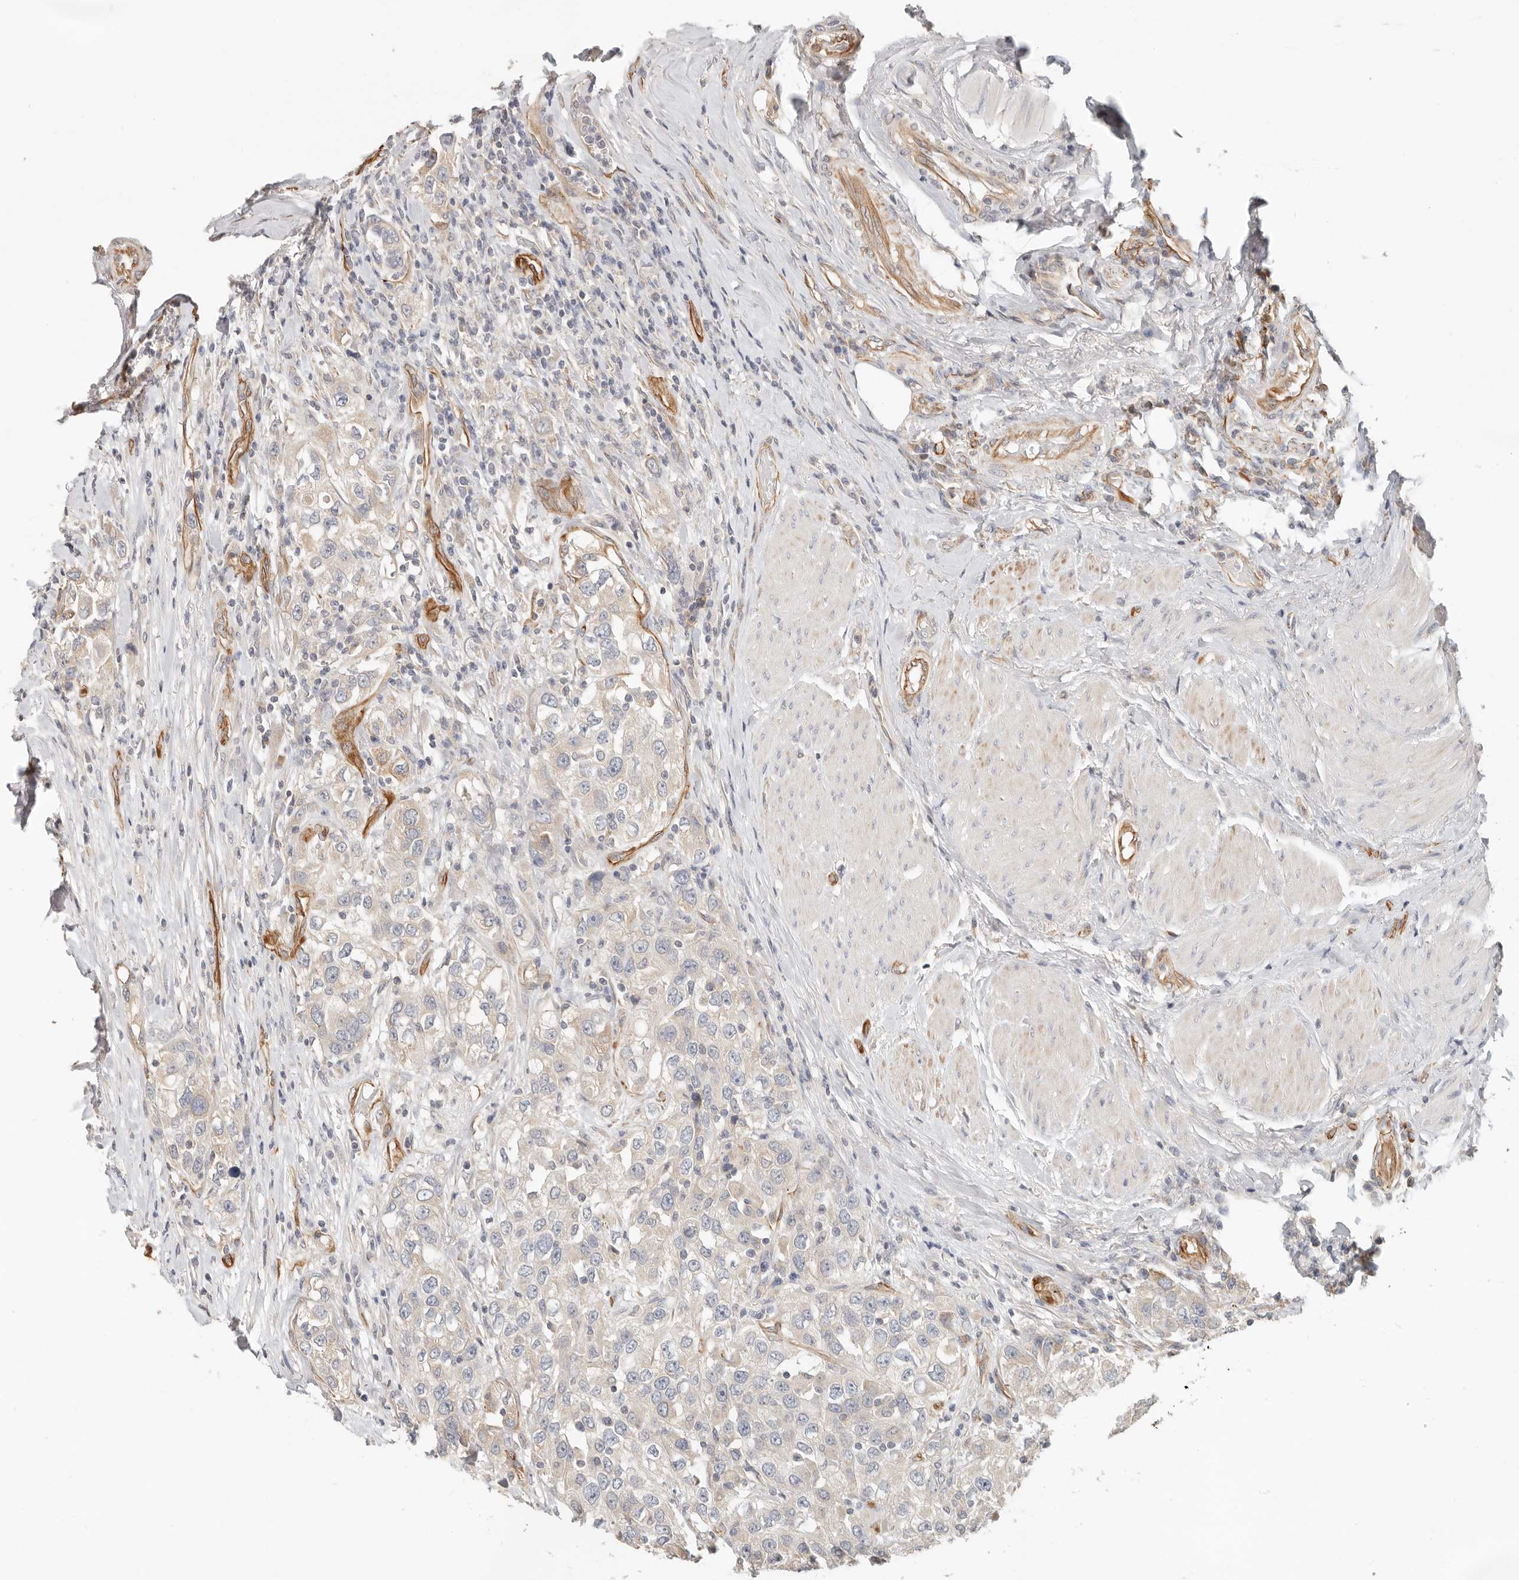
{"staining": {"intensity": "negative", "quantity": "none", "location": "none"}, "tissue": "urothelial cancer", "cell_type": "Tumor cells", "image_type": "cancer", "snomed": [{"axis": "morphology", "description": "Urothelial carcinoma, High grade"}, {"axis": "topography", "description": "Urinary bladder"}], "caption": "Protein analysis of urothelial cancer shows no significant expression in tumor cells.", "gene": "SPRING1", "patient": {"sex": "female", "age": 80}}